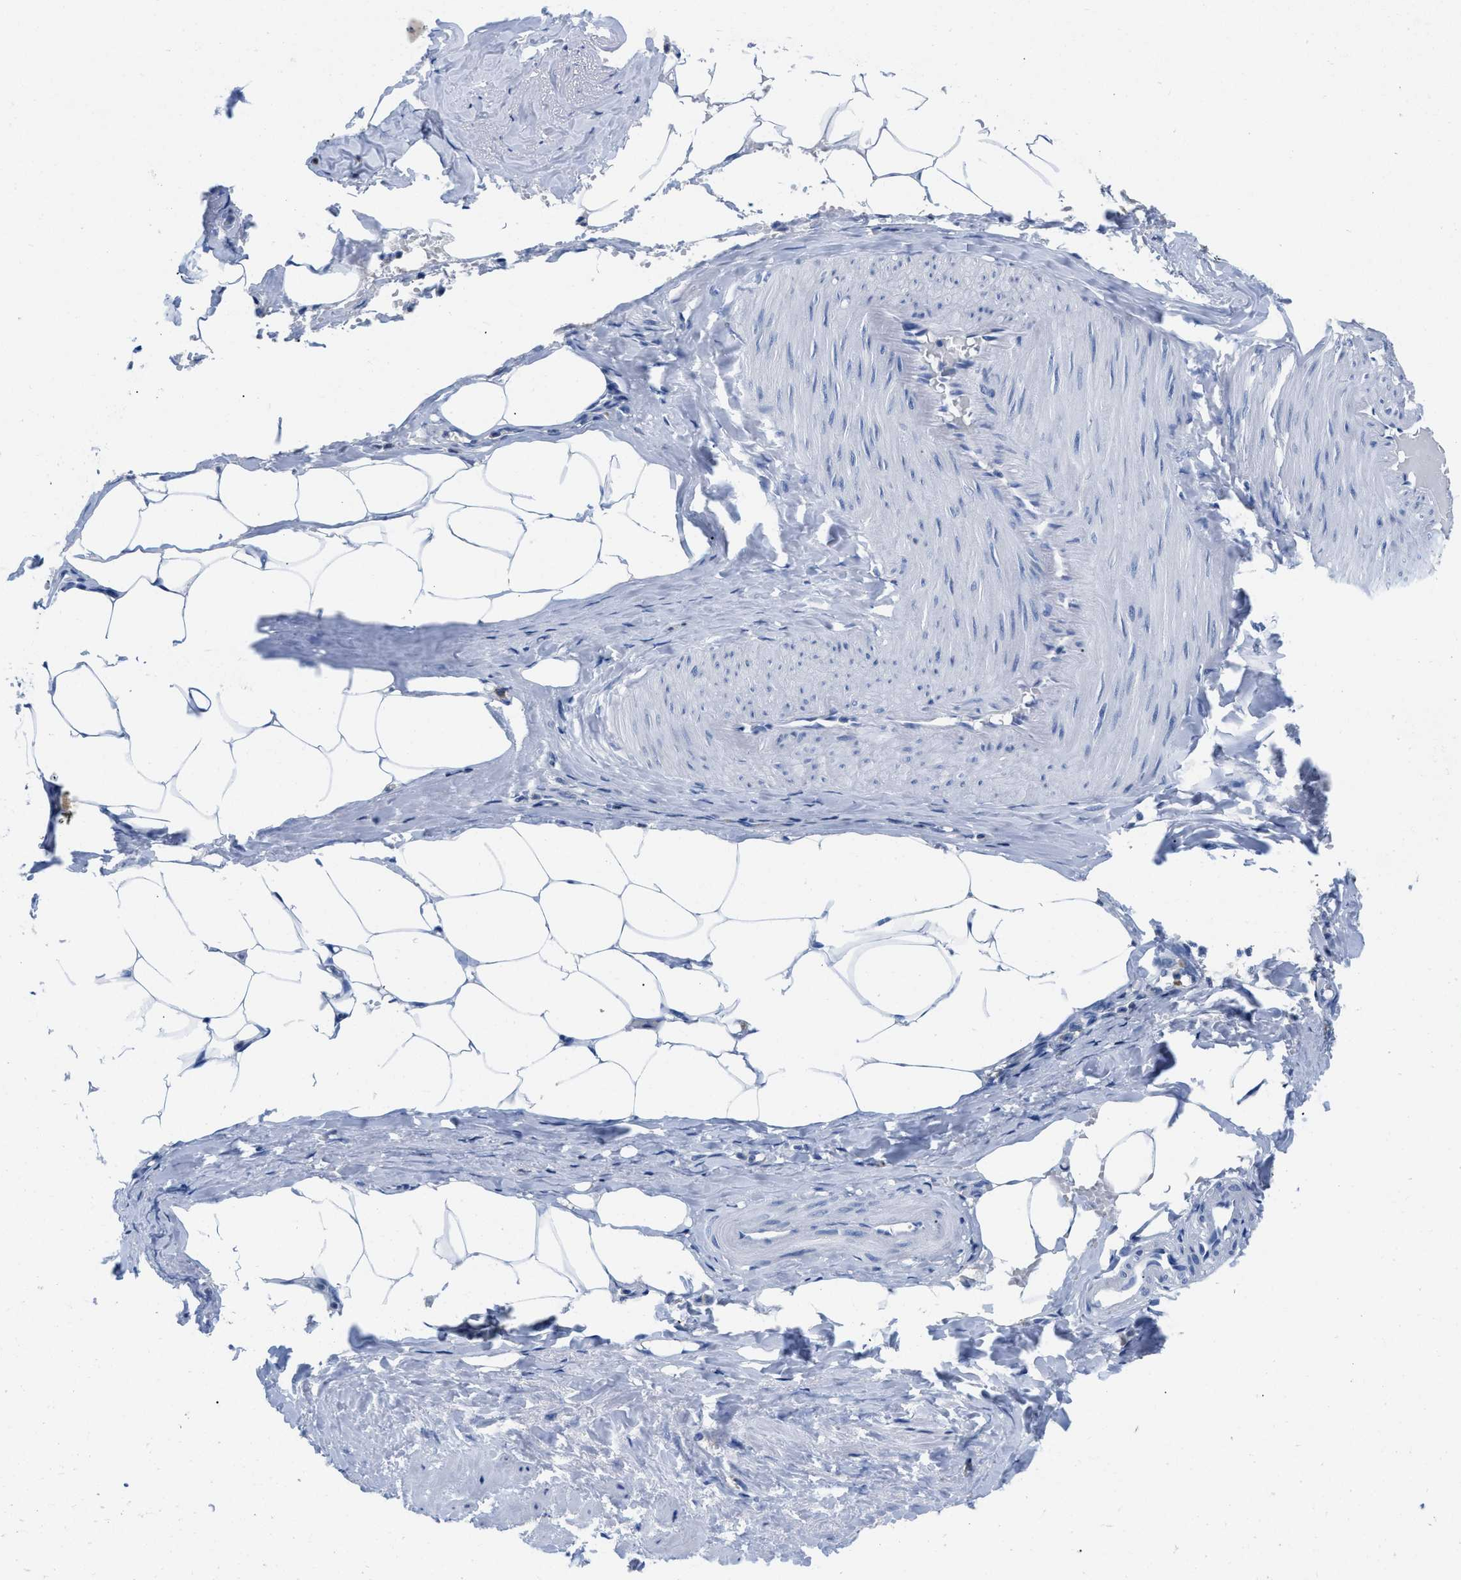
{"staining": {"intensity": "negative", "quantity": "none", "location": "none"}, "tissue": "adipose tissue", "cell_type": "Adipocytes", "image_type": "normal", "snomed": [{"axis": "morphology", "description": "Normal tissue, NOS"}, {"axis": "topography", "description": "Soft tissue"}, {"axis": "topography", "description": "Vascular tissue"}], "caption": "An immunohistochemistry (IHC) micrograph of unremarkable adipose tissue is shown. There is no staining in adipocytes of adipose tissue. Brightfield microscopy of IHC stained with DAB (brown) and hematoxylin (blue), captured at high magnification.", "gene": "CR1", "patient": {"sex": "female", "age": 35}}